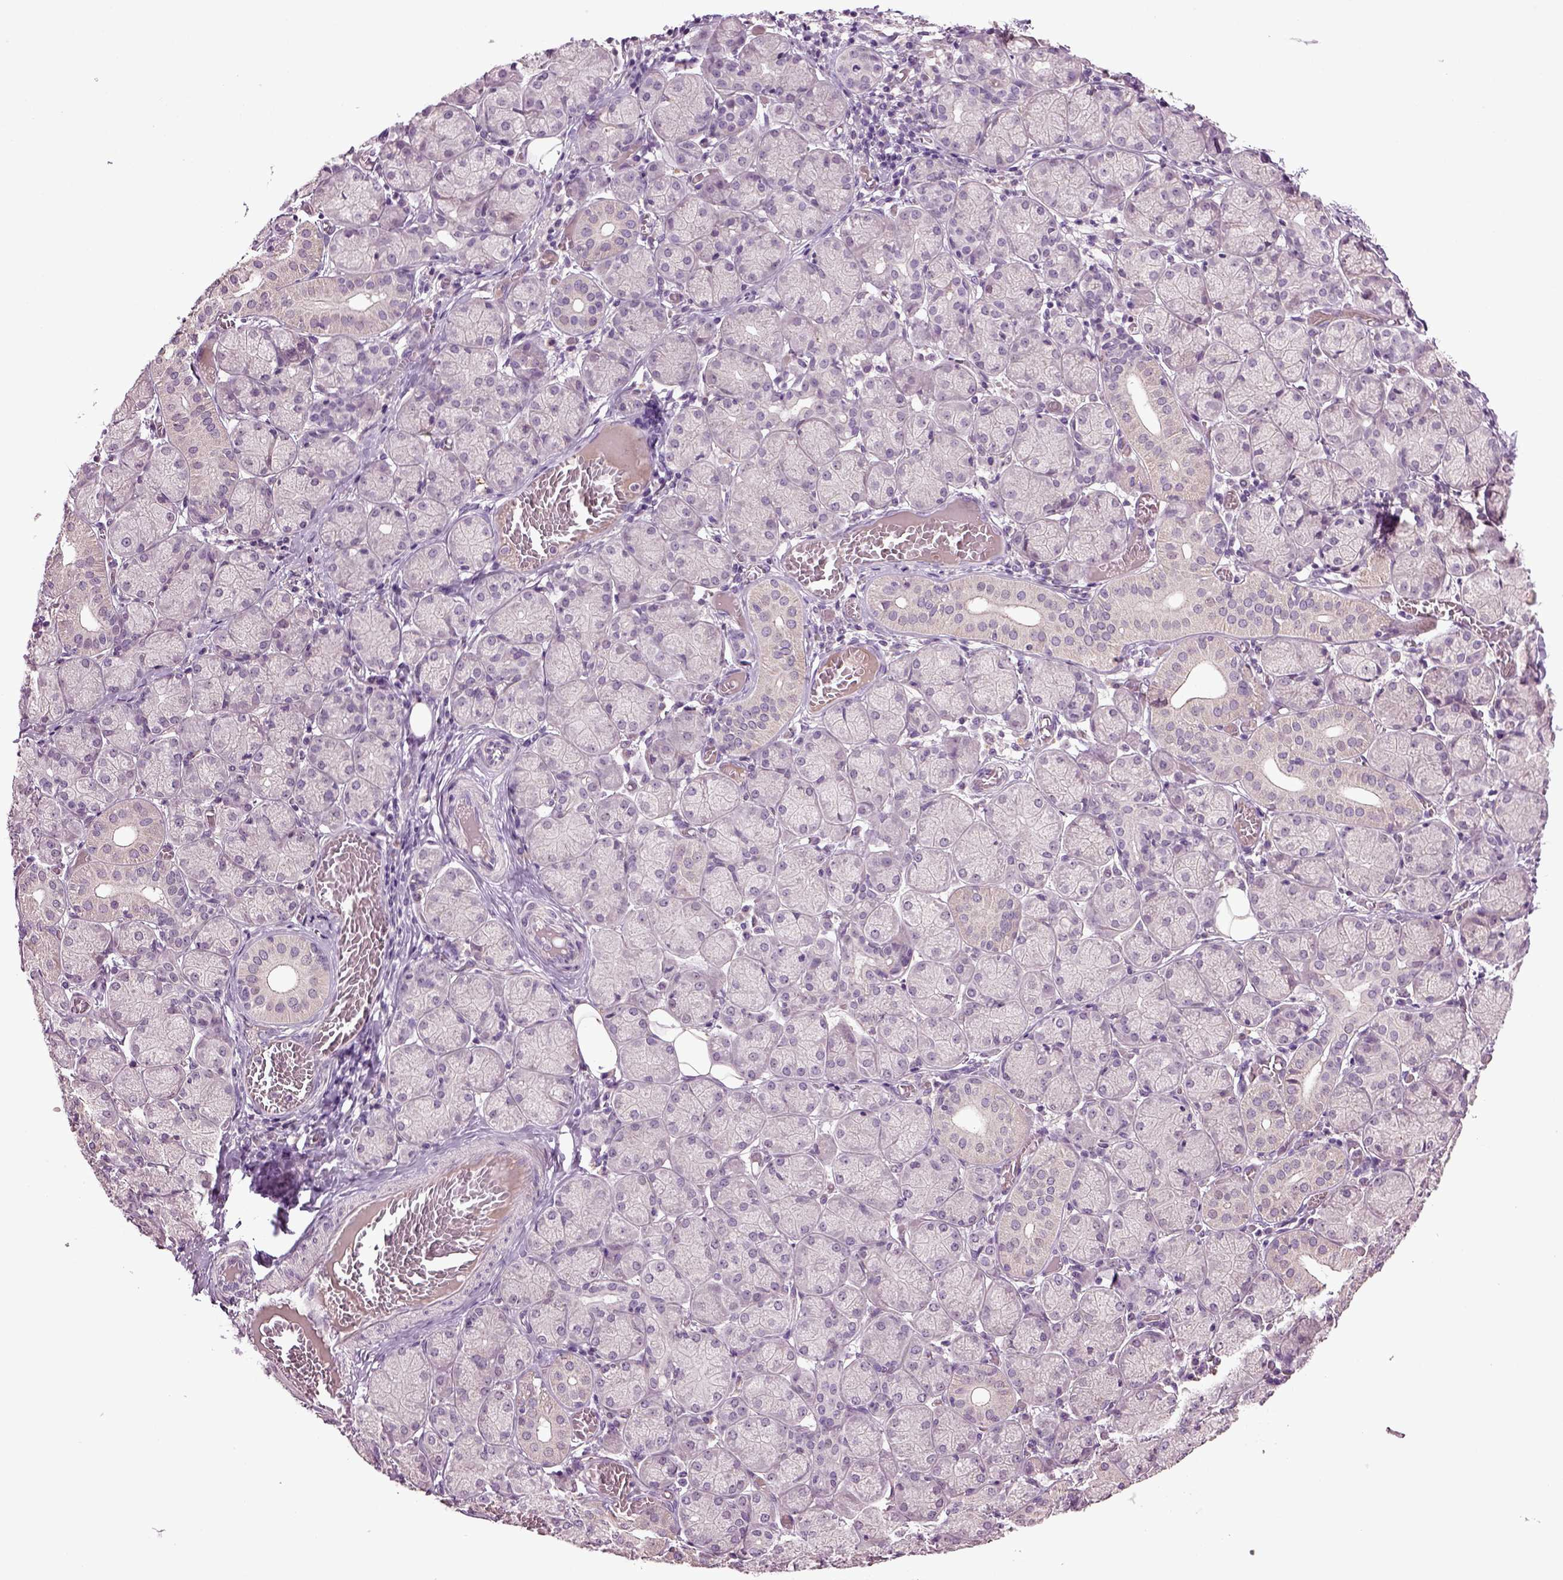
{"staining": {"intensity": "negative", "quantity": "none", "location": "none"}, "tissue": "salivary gland", "cell_type": "Glandular cells", "image_type": "normal", "snomed": [{"axis": "morphology", "description": "Normal tissue, NOS"}, {"axis": "topography", "description": "Salivary gland"}, {"axis": "topography", "description": "Peripheral nerve tissue"}], "caption": "IHC histopathology image of benign salivary gland stained for a protein (brown), which displays no staining in glandular cells. Brightfield microscopy of immunohistochemistry stained with DAB (brown) and hematoxylin (blue), captured at high magnification.", "gene": "SLC17A6", "patient": {"sex": "female", "age": 24}}